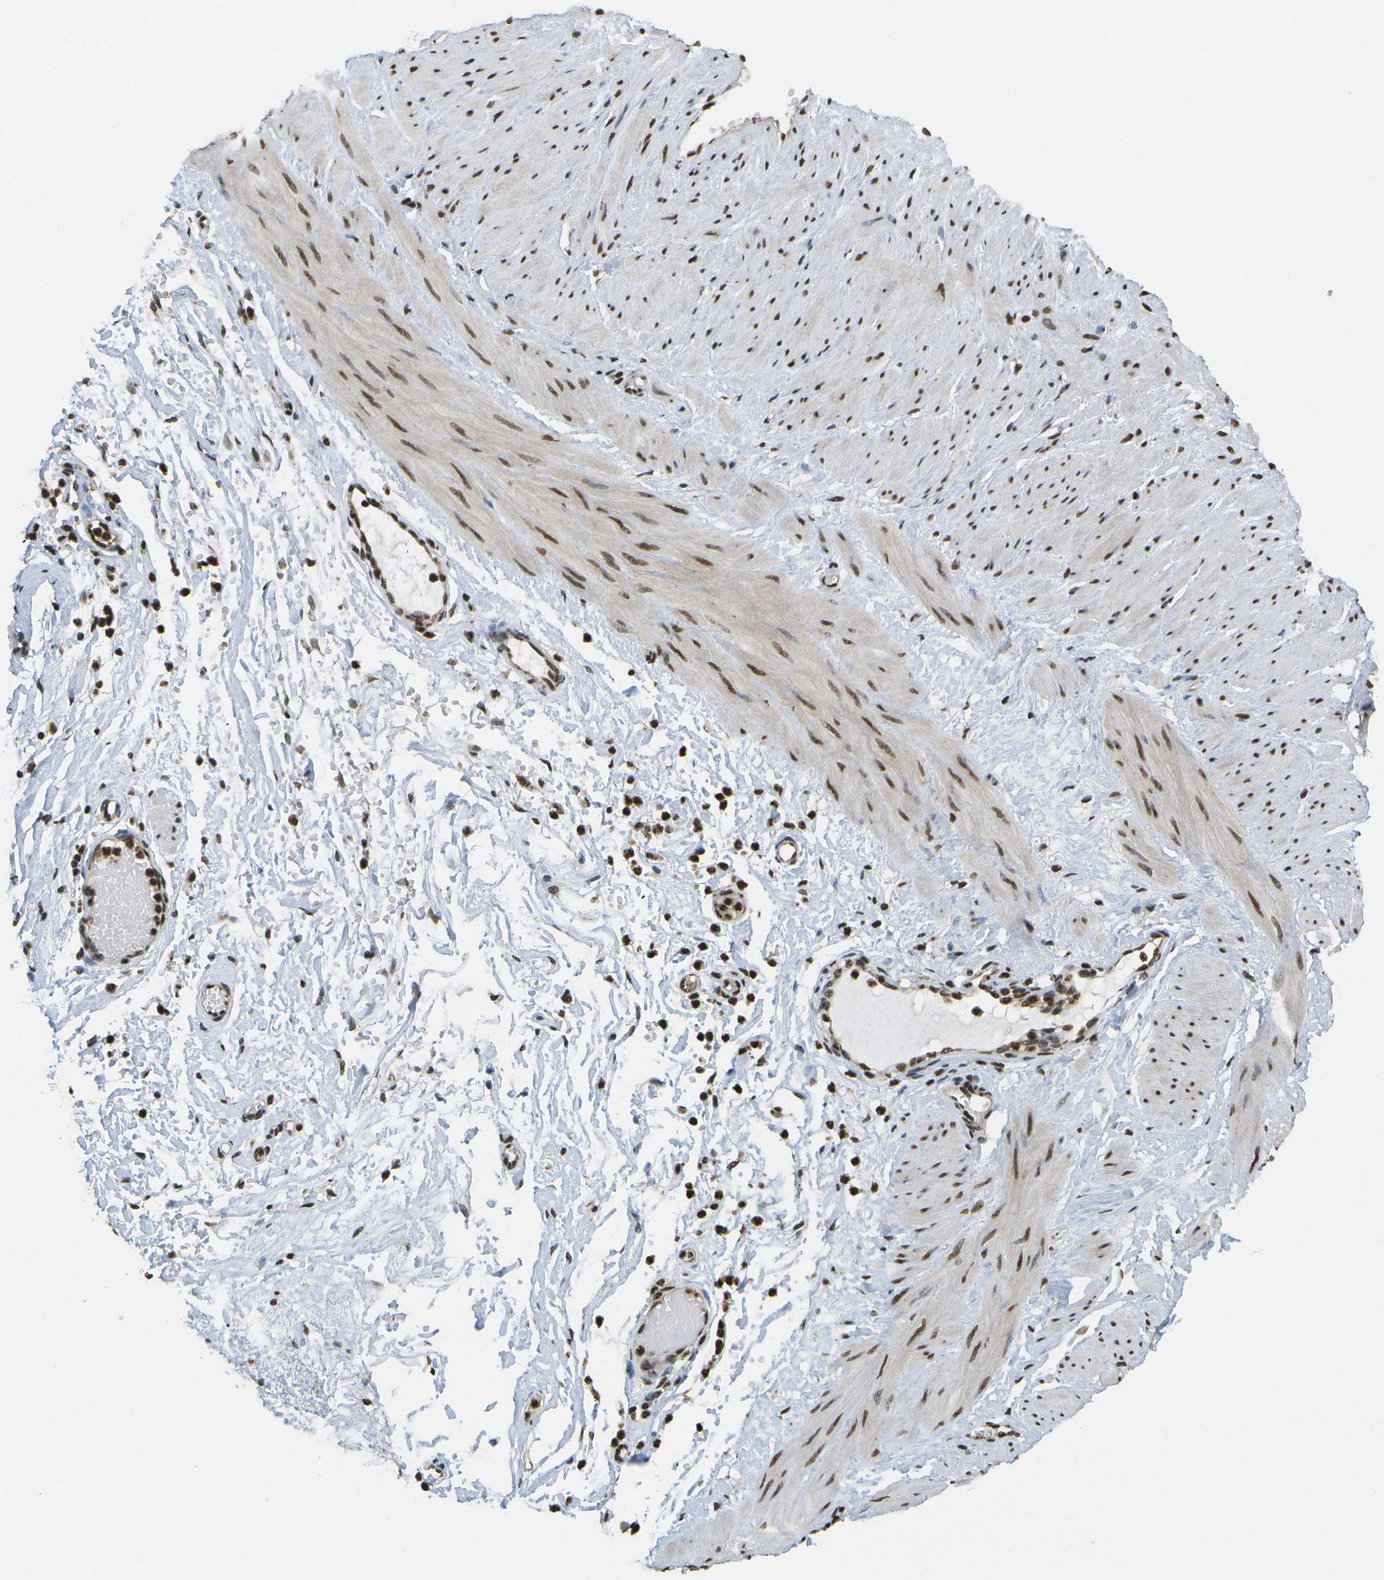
{"staining": {"intensity": "moderate", "quantity": ">75%", "location": "nuclear"}, "tissue": "adipose tissue", "cell_type": "Adipocytes", "image_type": "normal", "snomed": [{"axis": "morphology", "description": "Normal tissue, NOS"}, {"axis": "topography", "description": "Soft tissue"}, {"axis": "topography", "description": "Vascular tissue"}], "caption": "A histopathology image of human adipose tissue stained for a protein shows moderate nuclear brown staining in adipocytes.", "gene": "SPEN", "patient": {"sex": "female", "age": 35}}